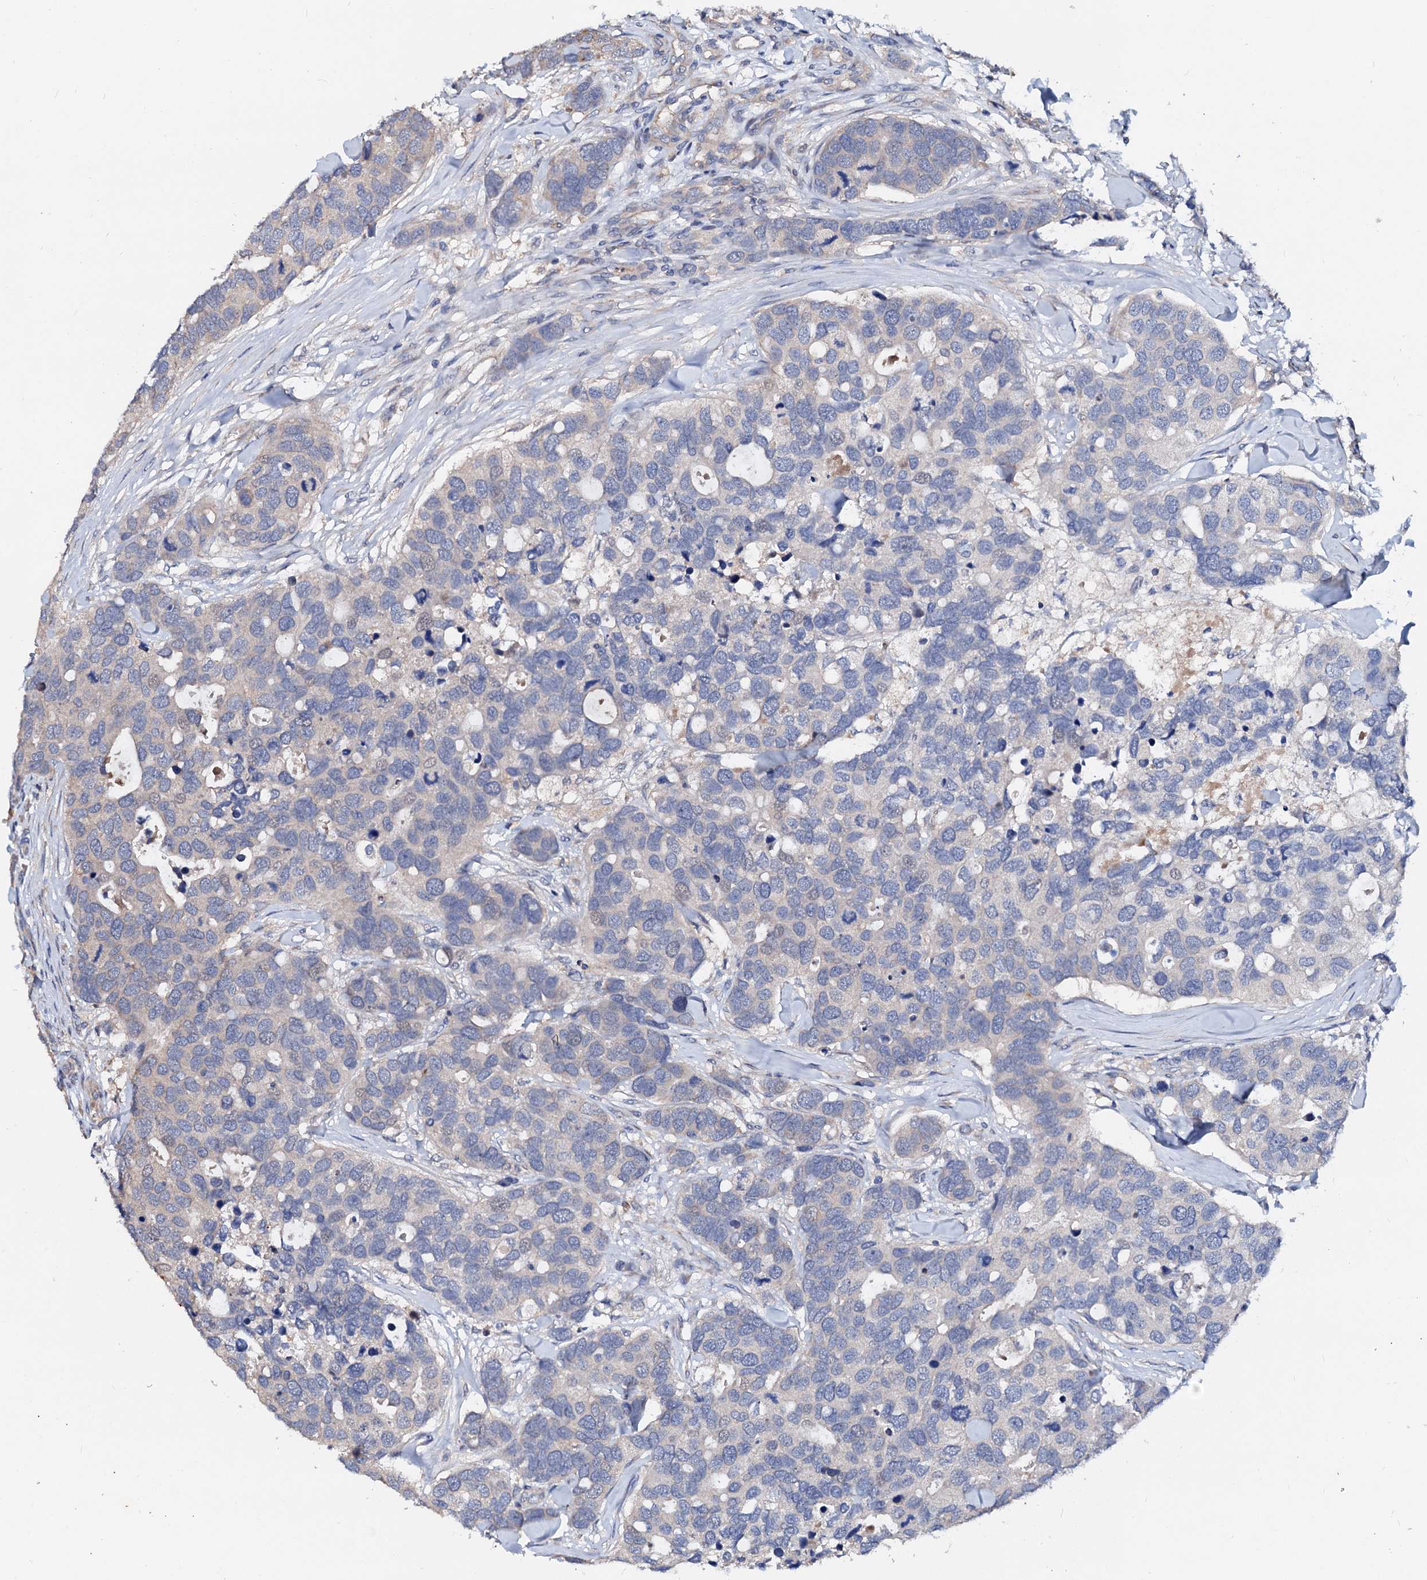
{"staining": {"intensity": "weak", "quantity": "<25%", "location": "cytoplasmic/membranous"}, "tissue": "breast cancer", "cell_type": "Tumor cells", "image_type": "cancer", "snomed": [{"axis": "morphology", "description": "Duct carcinoma"}, {"axis": "topography", "description": "Breast"}], "caption": "DAB (3,3'-diaminobenzidine) immunohistochemical staining of invasive ductal carcinoma (breast) reveals no significant positivity in tumor cells. The staining was performed using DAB (3,3'-diaminobenzidine) to visualize the protein expression in brown, while the nuclei were stained in blue with hematoxylin (Magnification: 20x).", "gene": "EXTL1", "patient": {"sex": "female", "age": 83}}